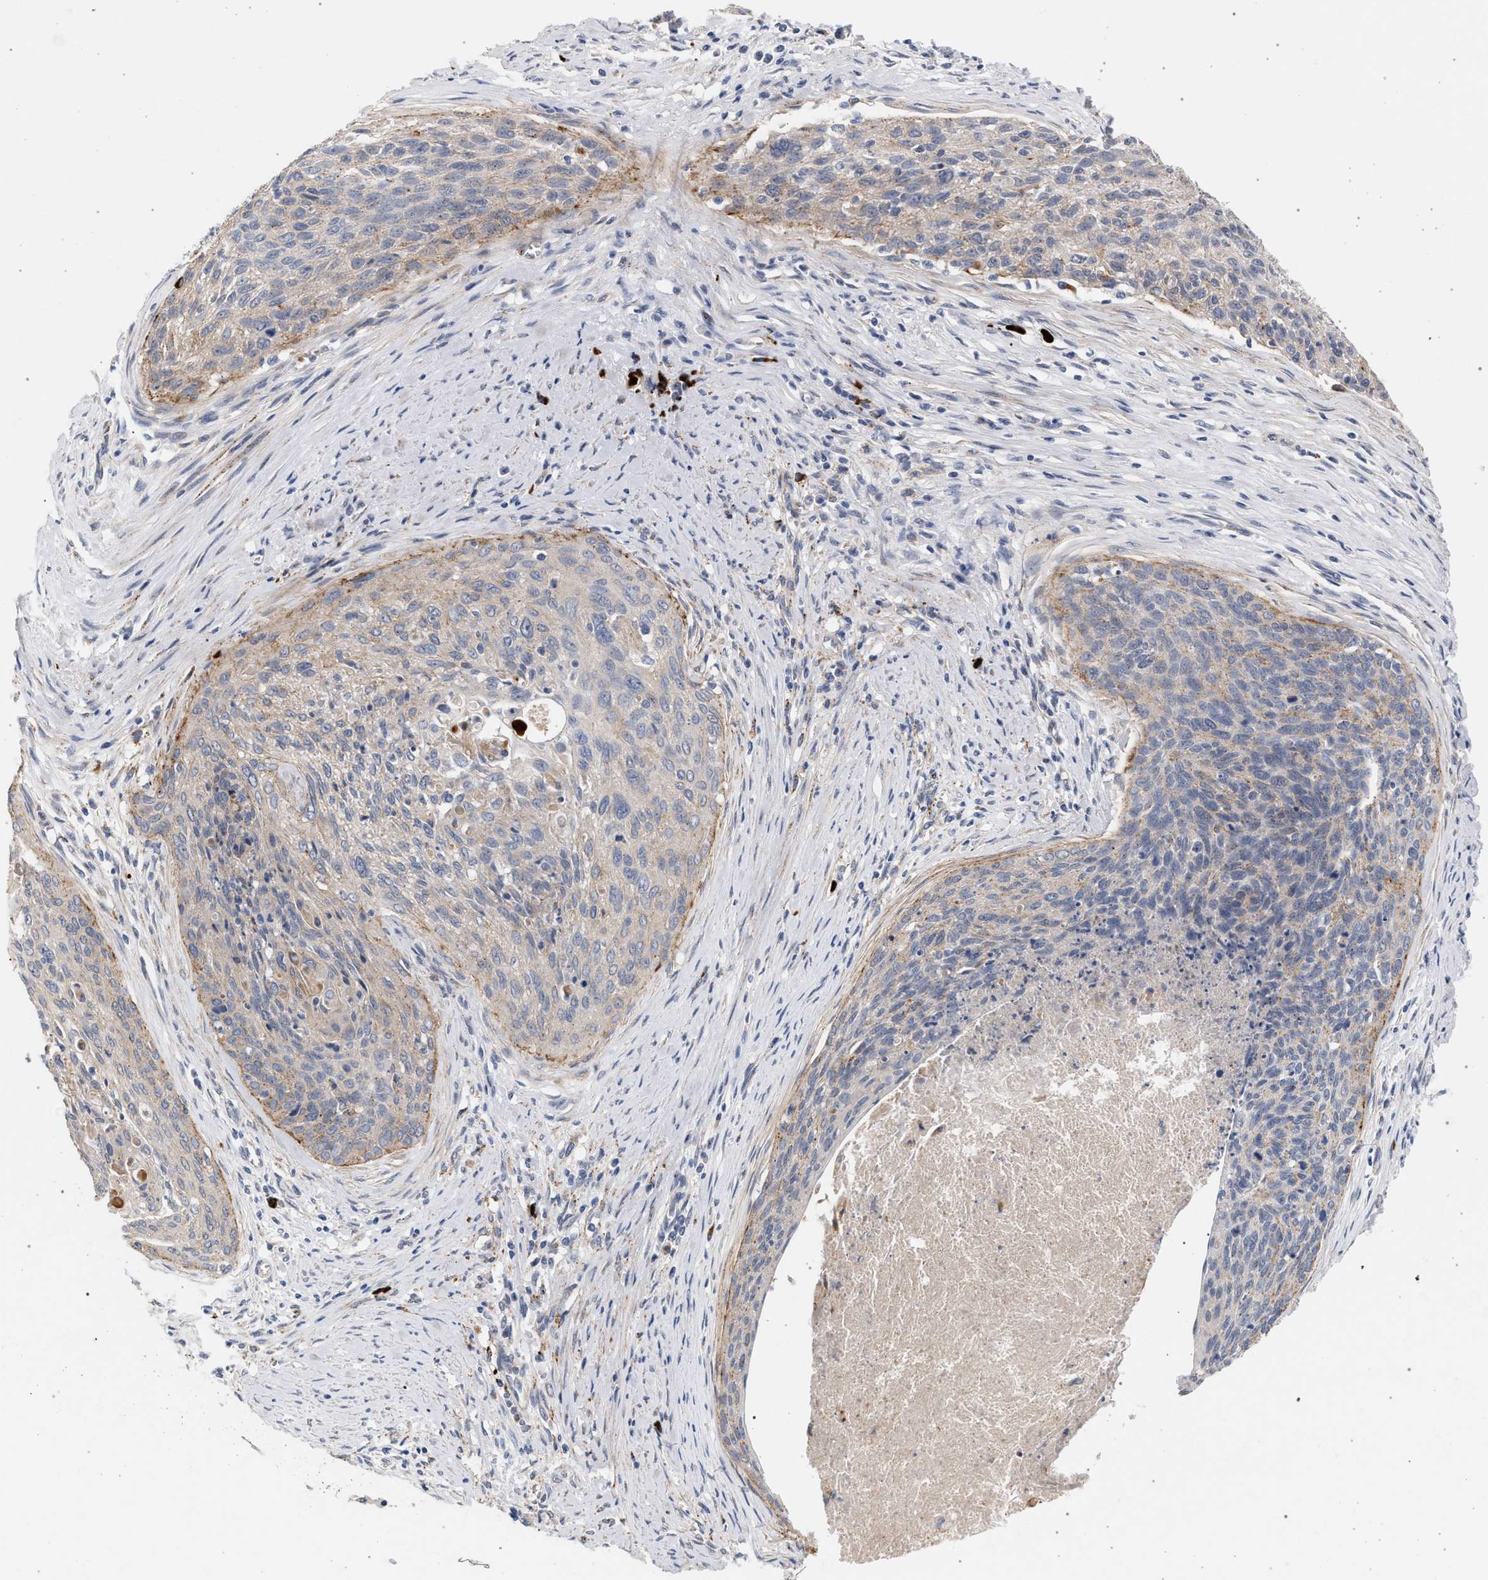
{"staining": {"intensity": "weak", "quantity": "<25%", "location": "cytoplasmic/membranous"}, "tissue": "cervical cancer", "cell_type": "Tumor cells", "image_type": "cancer", "snomed": [{"axis": "morphology", "description": "Squamous cell carcinoma, NOS"}, {"axis": "topography", "description": "Cervix"}], "caption": "Tumor cells show no significant staining in cervical cancer.", "gene": "MAMDC2", "patient": {"sex": "female", "age": 55}}